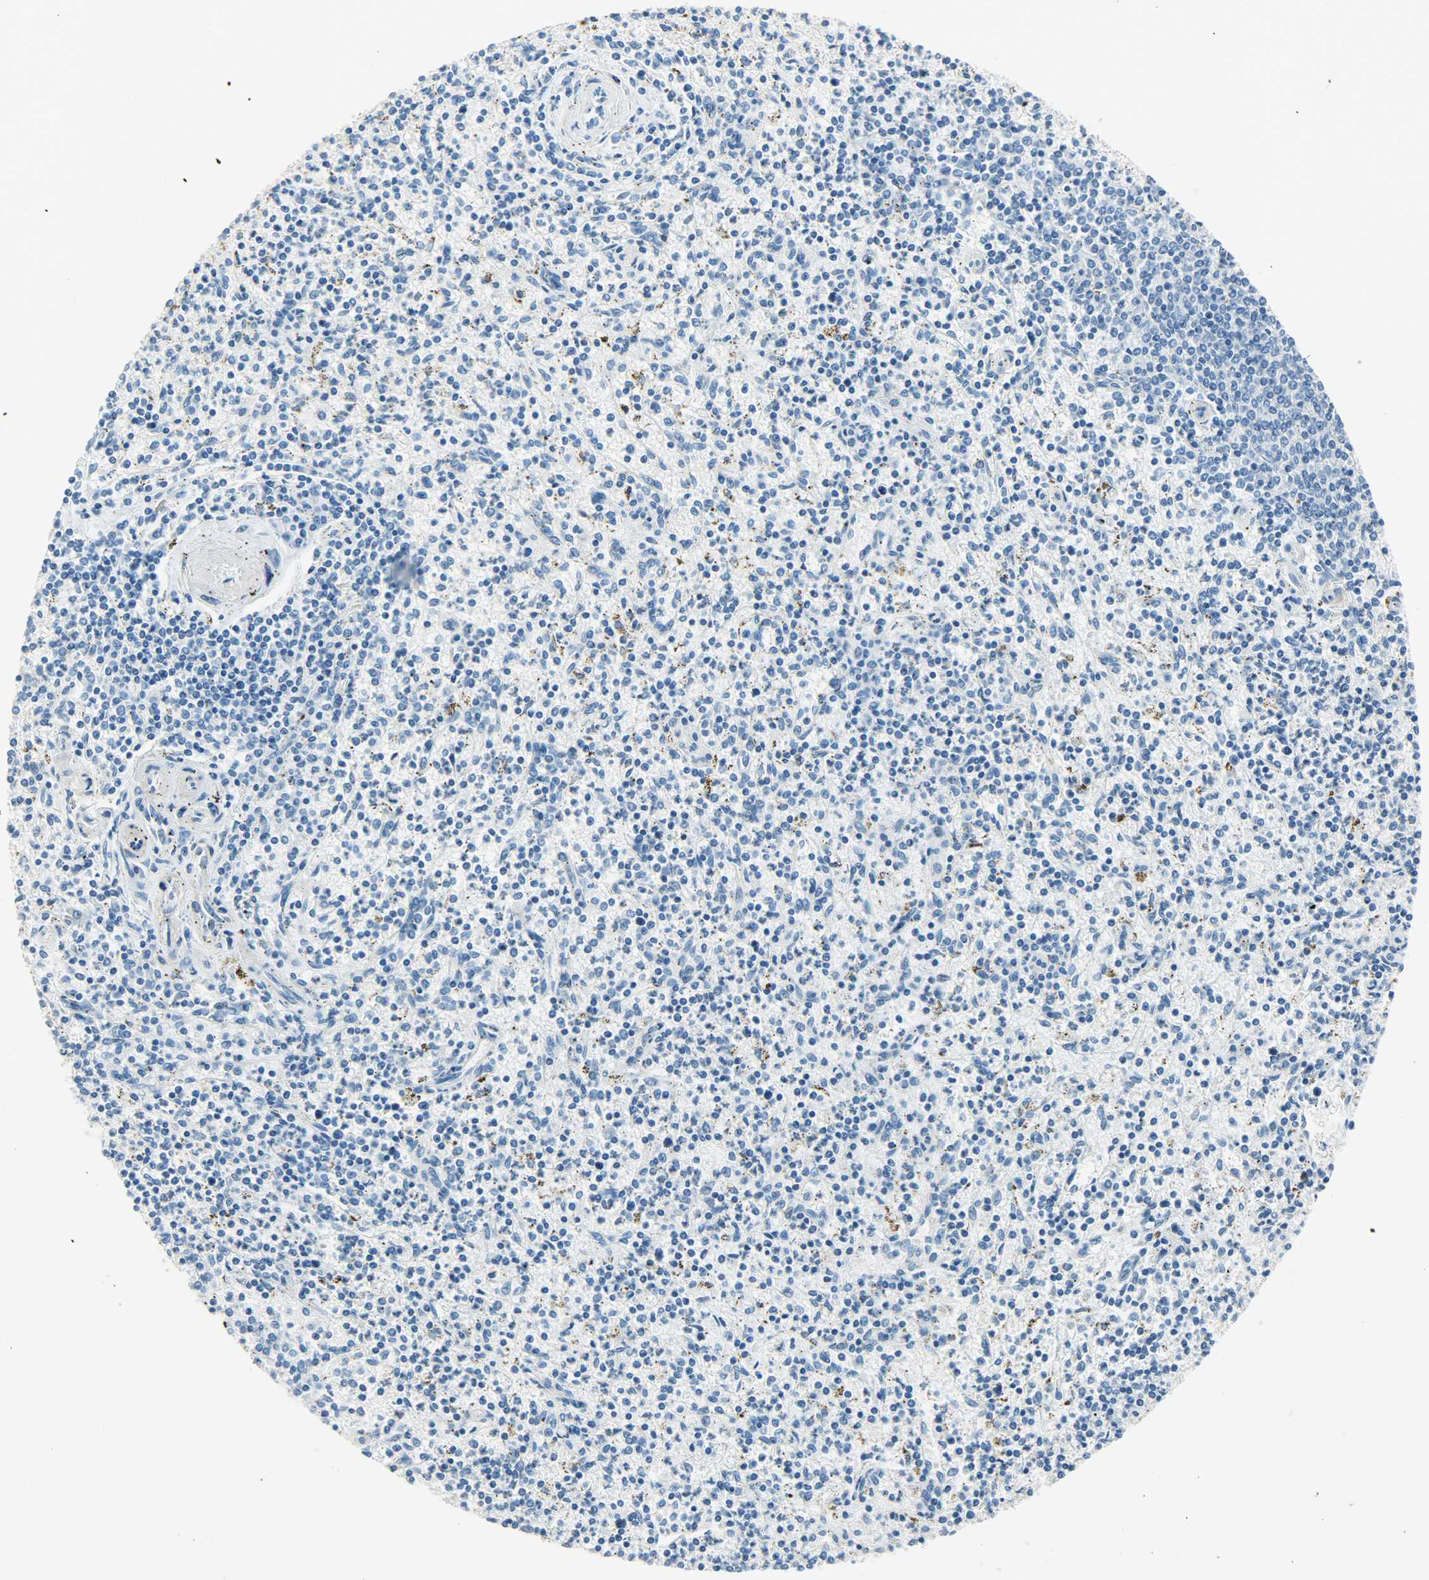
{"staining": {"intensity": "negative", "quantity": "none", "location": "none"}, "tissue": "spleen", "cell_type": "Cells in red pulp", "image_type": "normal", "snomed": [{"axis": "morphology", "description": "Normal tissue, NOS"}, {"axis": "topography", "description": "Spleen"}], "caption": "Cells in red pulp show no significant protein staining in unremarkable spleen.", "gene": "PROM1", "patient": {"sex": "male", "age": 72}}